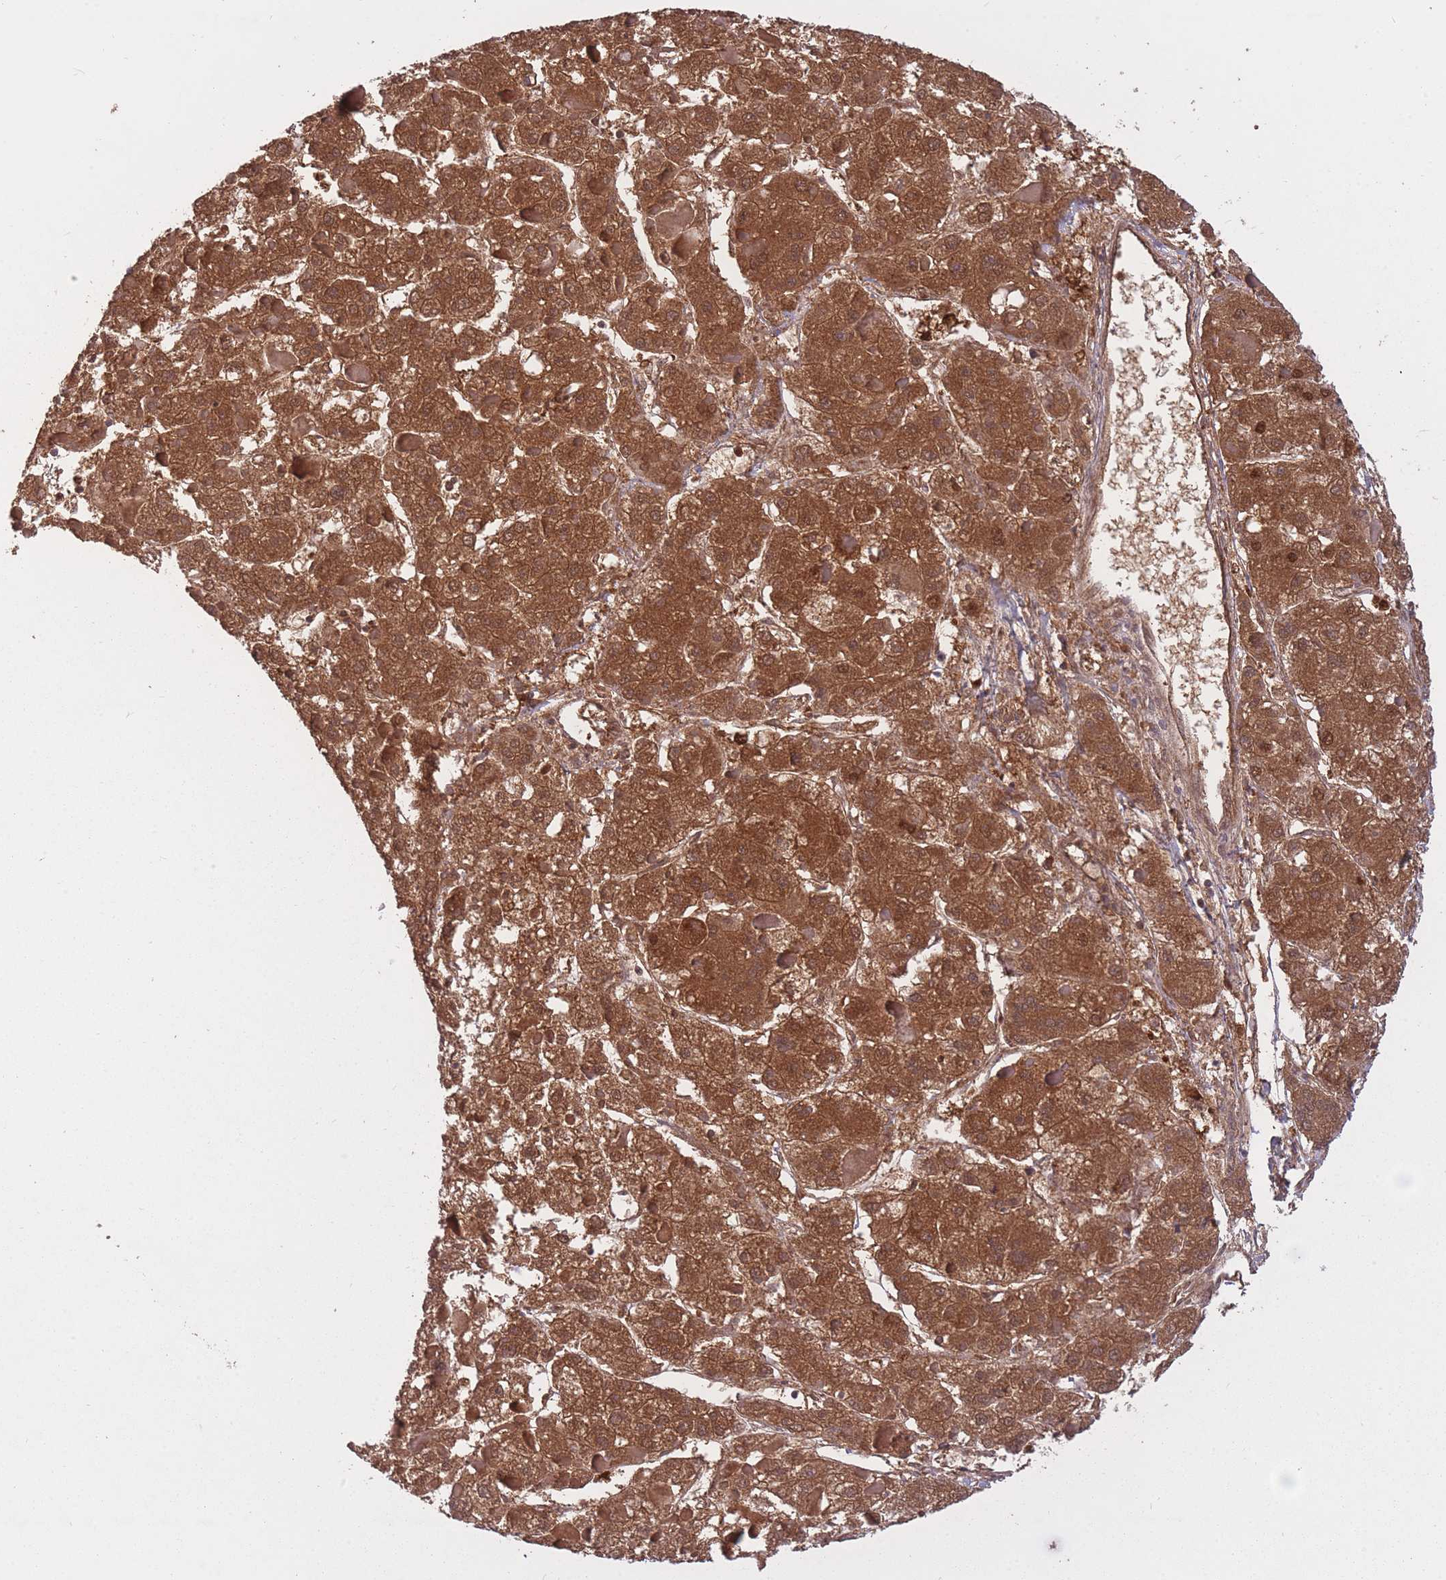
{"staining": {"intensity": "strong", "quantity": ">75%", "location": "cytoplasmic/membranous,nuclear"}, "tissue": "liver cancer", "cell_type": "Tumor cells", "image_type": "cancer", "snomed": [{"axis": "morphology", "description": "Carcinoma, Hepatocellular, NOS"}, {"axis": "topography", "description": "Liver"}], "caption": "The photomicrograph demonstrates a brown stain indicating the presence of a protein in the cytoplasmic/membranous and nuclear of tumor cells in liver cancer (hepatocellular carcinoma).", "gene": "GMIP", "patient": {"sex": "female", "age": 73}}